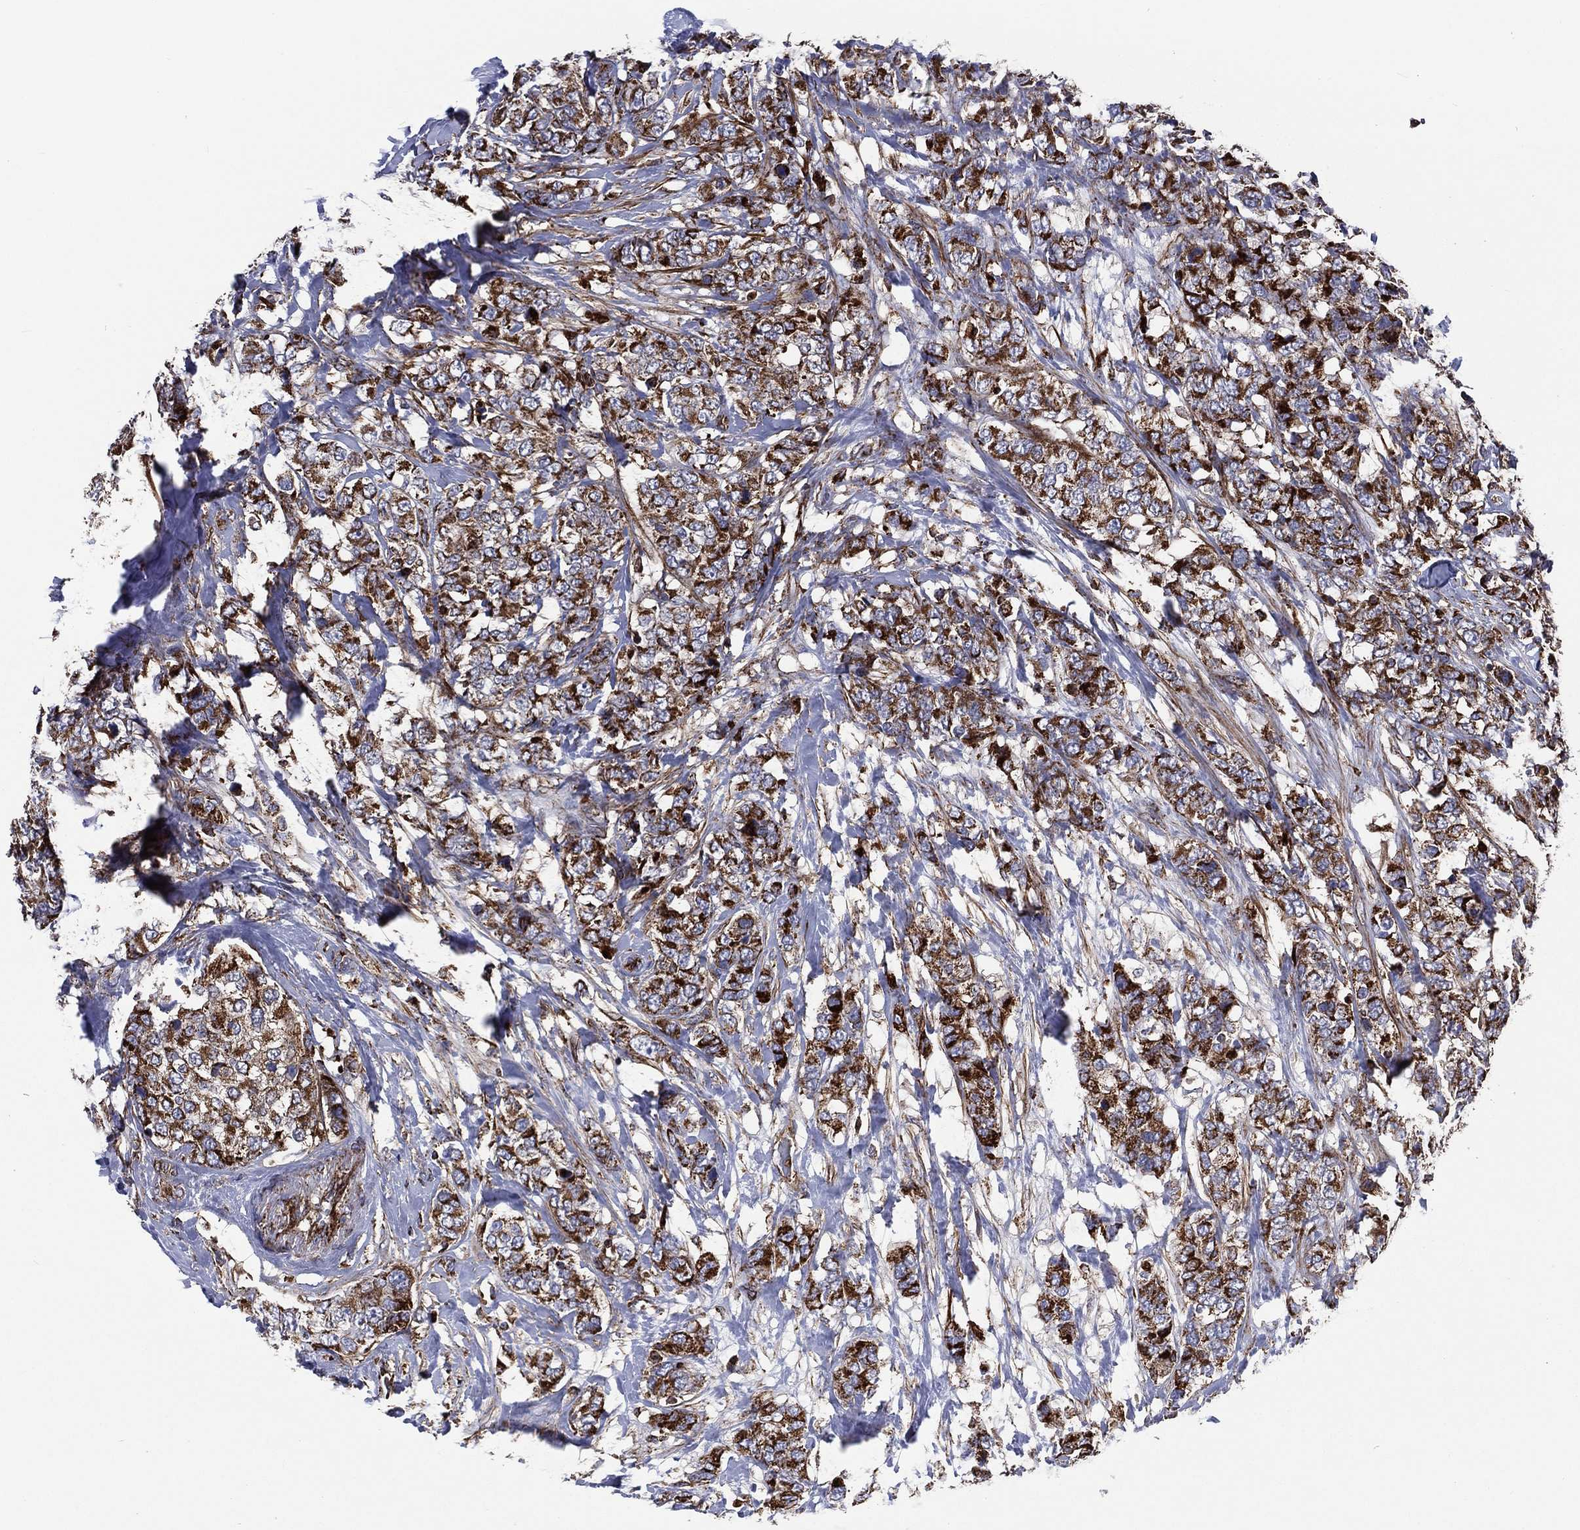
{"staining": {"intensity": "strong", "quantity": ">75%", "location": "cytoplasmic/membranous"}, "tissue": "breast cancer", "cell_type": "Tumor cells", "image_type": "cancer", "snomed": [{"axis": "morphology", "description": "Lobular carcinoma"}, {"axis": "topography", "description": "Breast"}], "caption": "Immunohistochemistry image of lobular carcinoma (breast) stained for a protein (brown), which displays high levels of strong cytoplasmic/membranous positivity in about >75% of tumor cells.", "gene": "ANKRD37", "patient": {"sex": "female", "age": 59}}